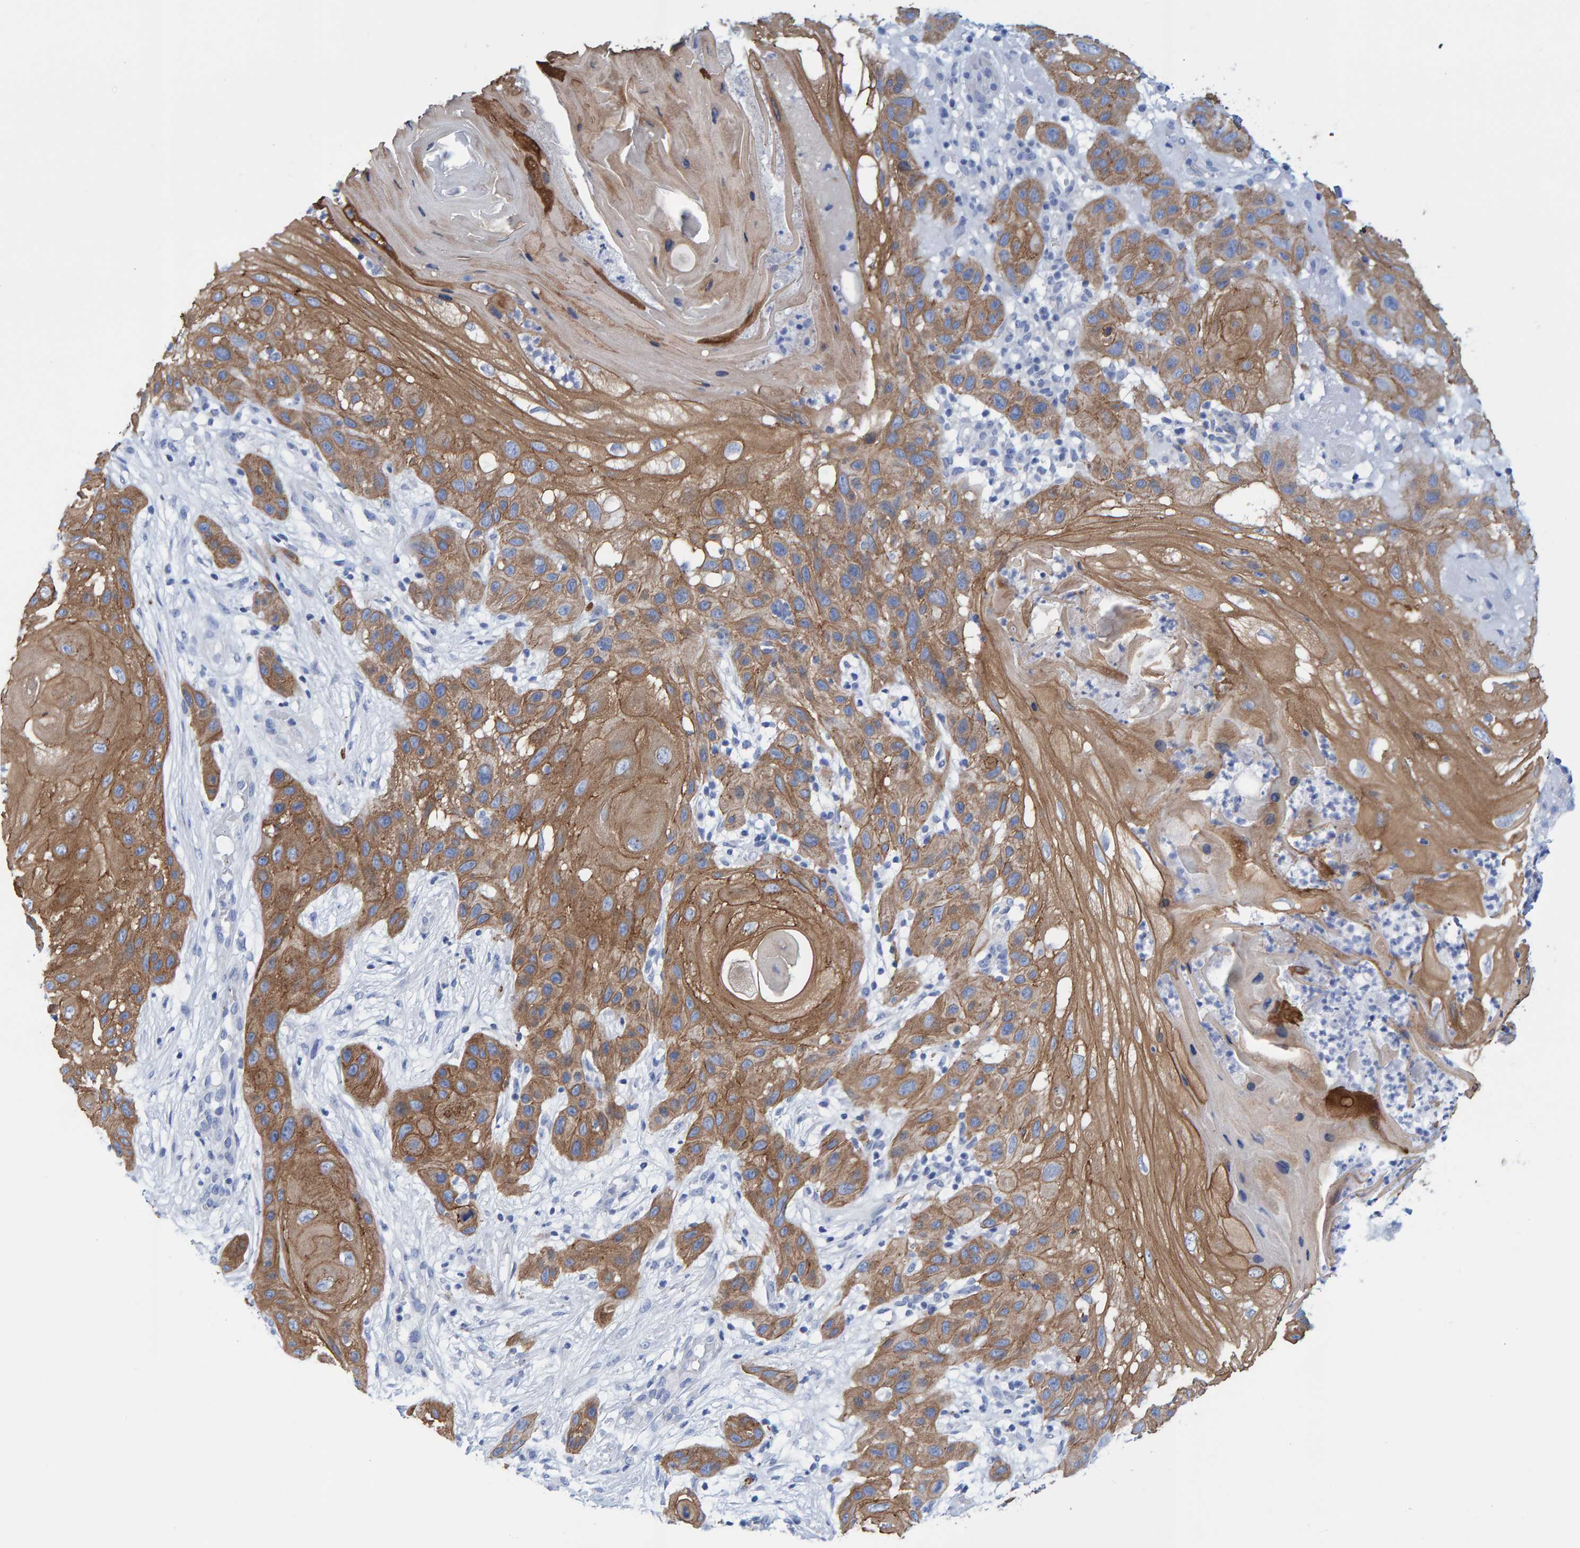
{"staining": {"intensity": "moderate", "quantity": ">75%", "location": "cytoplasmic/membranous"}, "tissue": "skin cancer", "cell_type": "Tumor cells", "image_type": "cancer", "snomed": [{"axis": "morphology", "description": "Squamous cell carcinoma, NOS"}, {"axis": "topography", "description": "Skin"}], "caption": "Skin cancer stained with a brown dye exhibits moderate cytoplasmic/membranous positive expression in approximately >75% of tumor cells.", "gene": "JAKMIP3", "patient": {"sex": "female", "age": 96}}